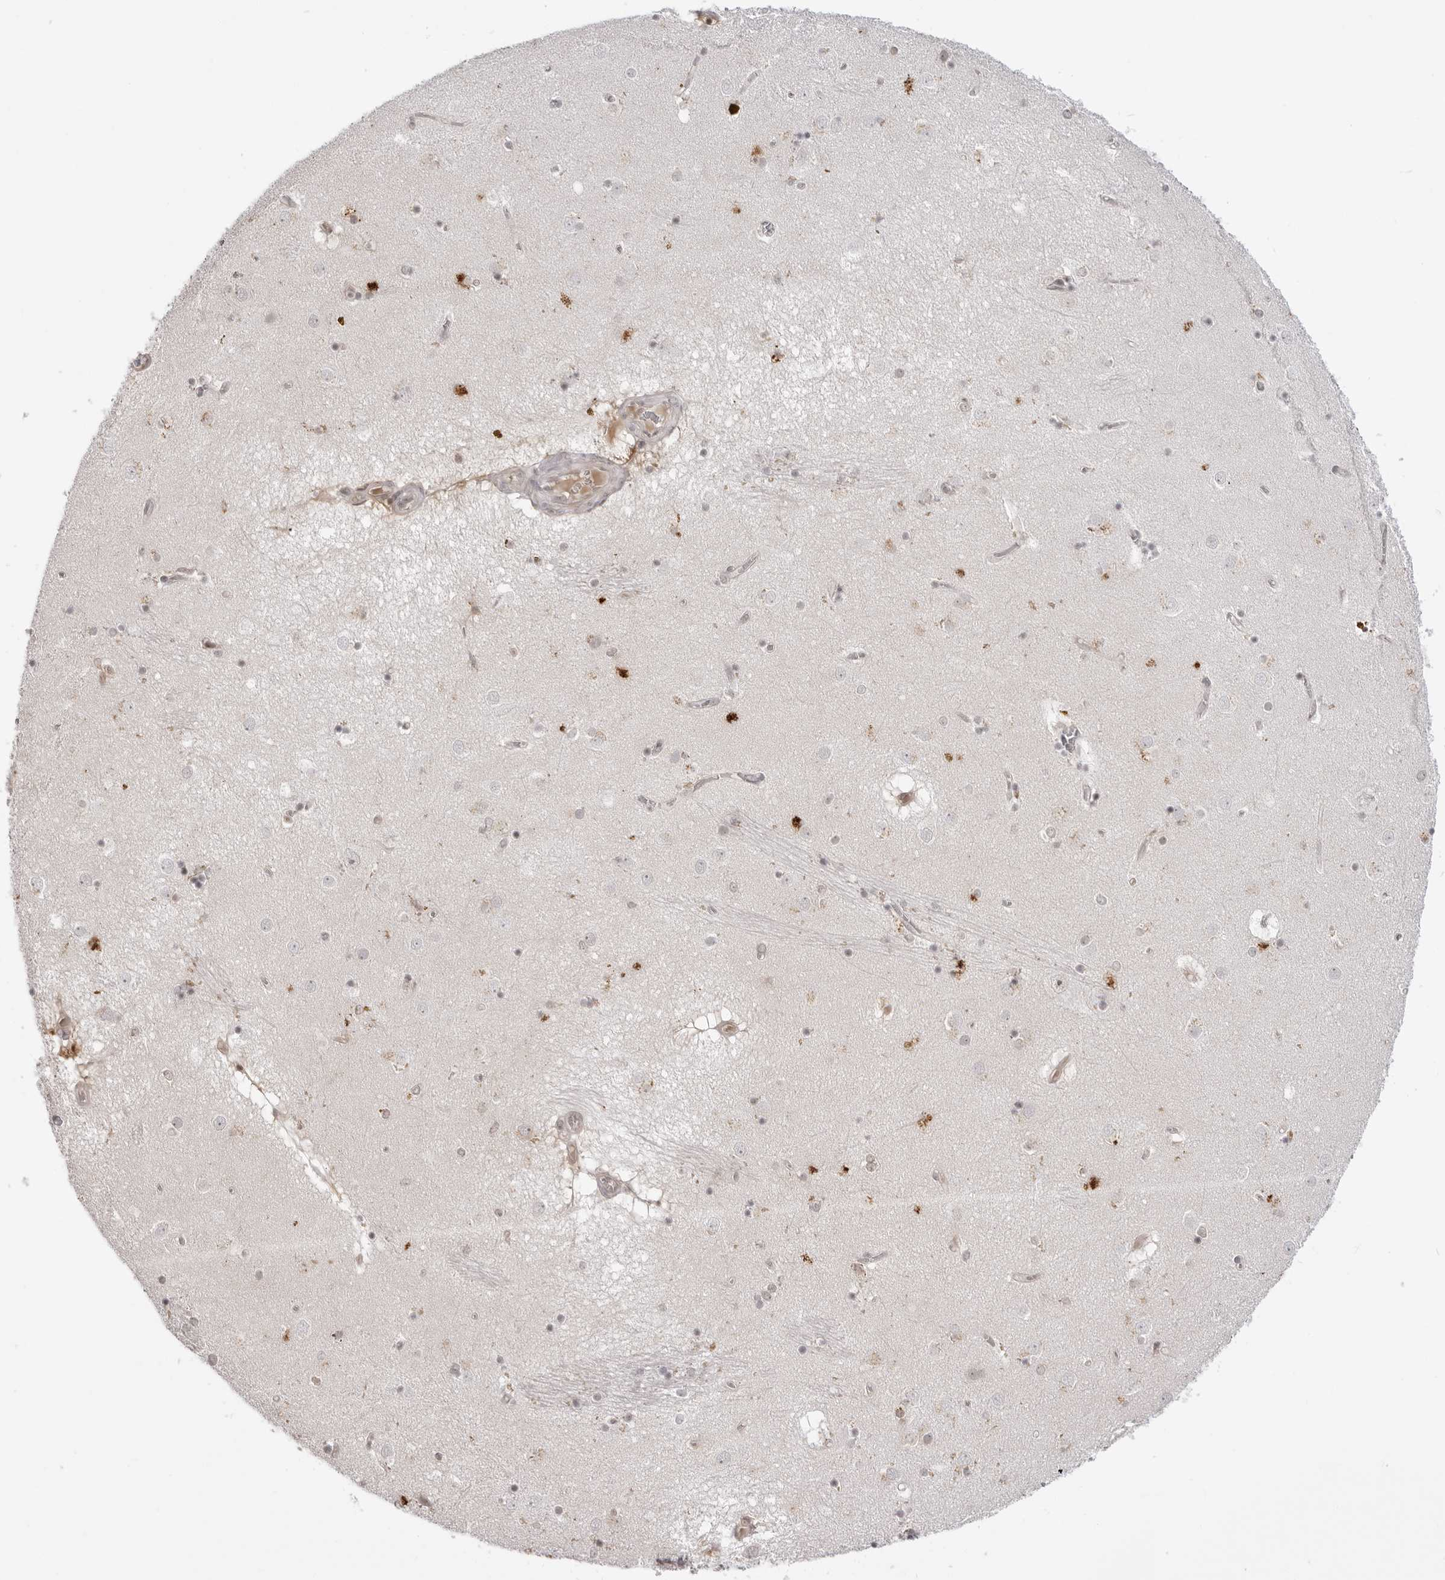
{"staining": {"intensity": "negative", "quantity": "none", "location": "none"}, "tissue": "caudate", "cell_type": "Glial cells", "image_type": "normal", "snomed": [{"axis": "morphology", "description": "Normal tissue, NOS"}, {"axis": "topography", "description": "Lateral ventricle wall"}], "caption": "Micrograph shows no protein positivity in glial cells of benign caudate. (Brightfield microscopy of DAB (3,3'-diaminobenzidine) IHC at high magnification).", "gene": "SRGAP2", "patient": {"sex": "male", "age": 70}}